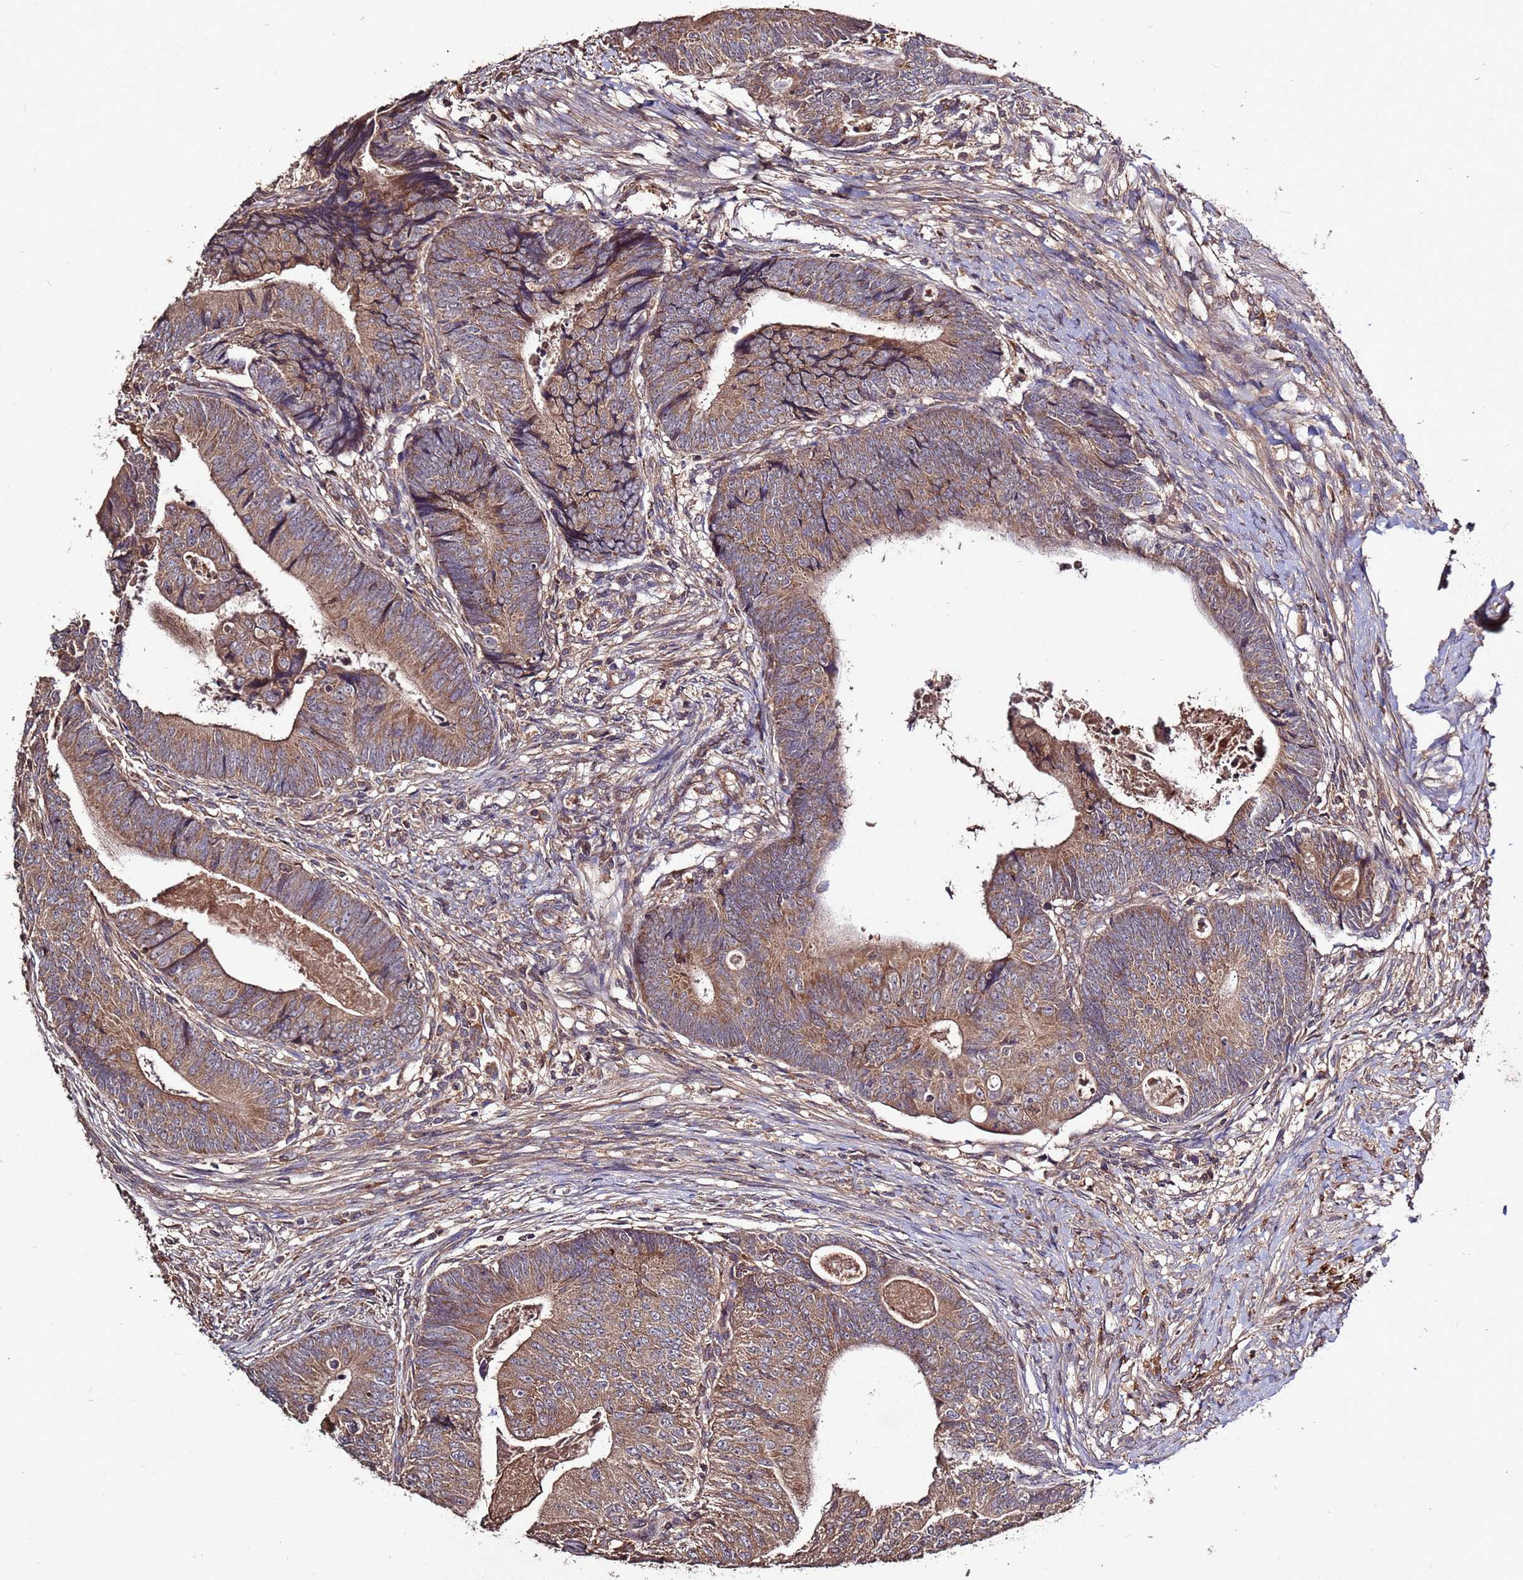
{"staining": {"intensity": "moderate", "quantity": ">75%", "location": "cytoplasmic/membranous"}, "tissue": "colorectal cancer", "cell_type": "Tumor cells", "image_type": "cancer", "snomed": [{"axis": "morphology", "description": "Adenocarcinoma, NOS"}, {"axis": "topography", "description": "Colon"}], "caption": "There is medium levels of moderate cytoplasmic/membranous expression in tumor cells of adenocarcinoma (colorectal), as demonstrated by immunohistochemical staining (brown color).", "gene": "RPS15A", "patient": {"sex": "female", "age": 67}}